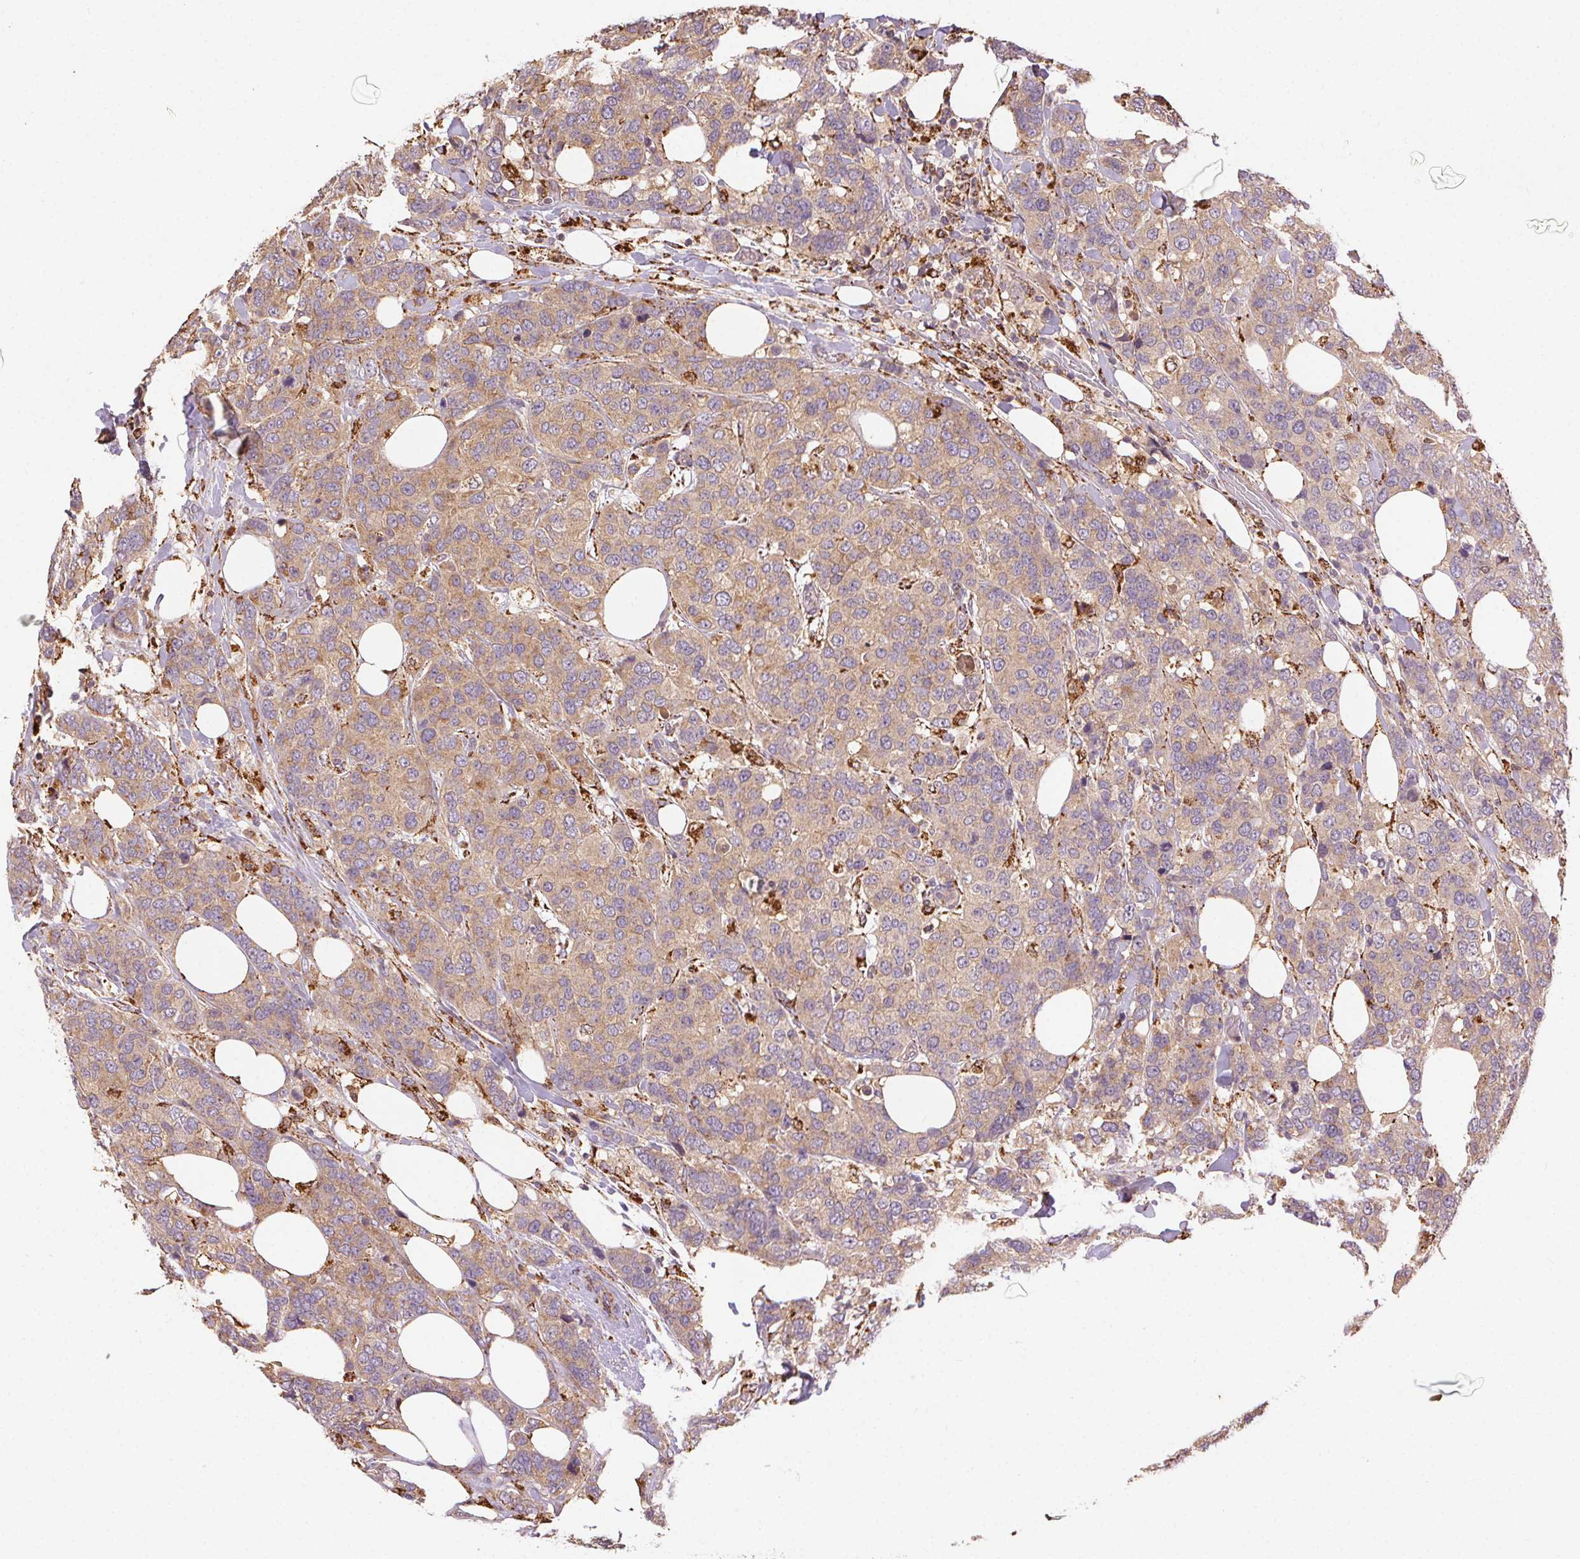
{"staining": {"intensity": "weak", "quantity": ">75%", "location": "cytoplasmic/membranous"}, "tissue": "breast cancer", "cell_type": "Tumor cells", "image_type": "cancer", "snomed": [{"axis": "morphology", "description": "Lobular carcinoma"}, {"axis": "topography", "description": "Breast"}], "caption": "Weak cytoplasmic/membranous protein positivity is seen in approximately >75% of tumor cells in breast lobular carcinoma.", "gene": "FNBP1L", "patient": {"sex": "female", "age": 59}}